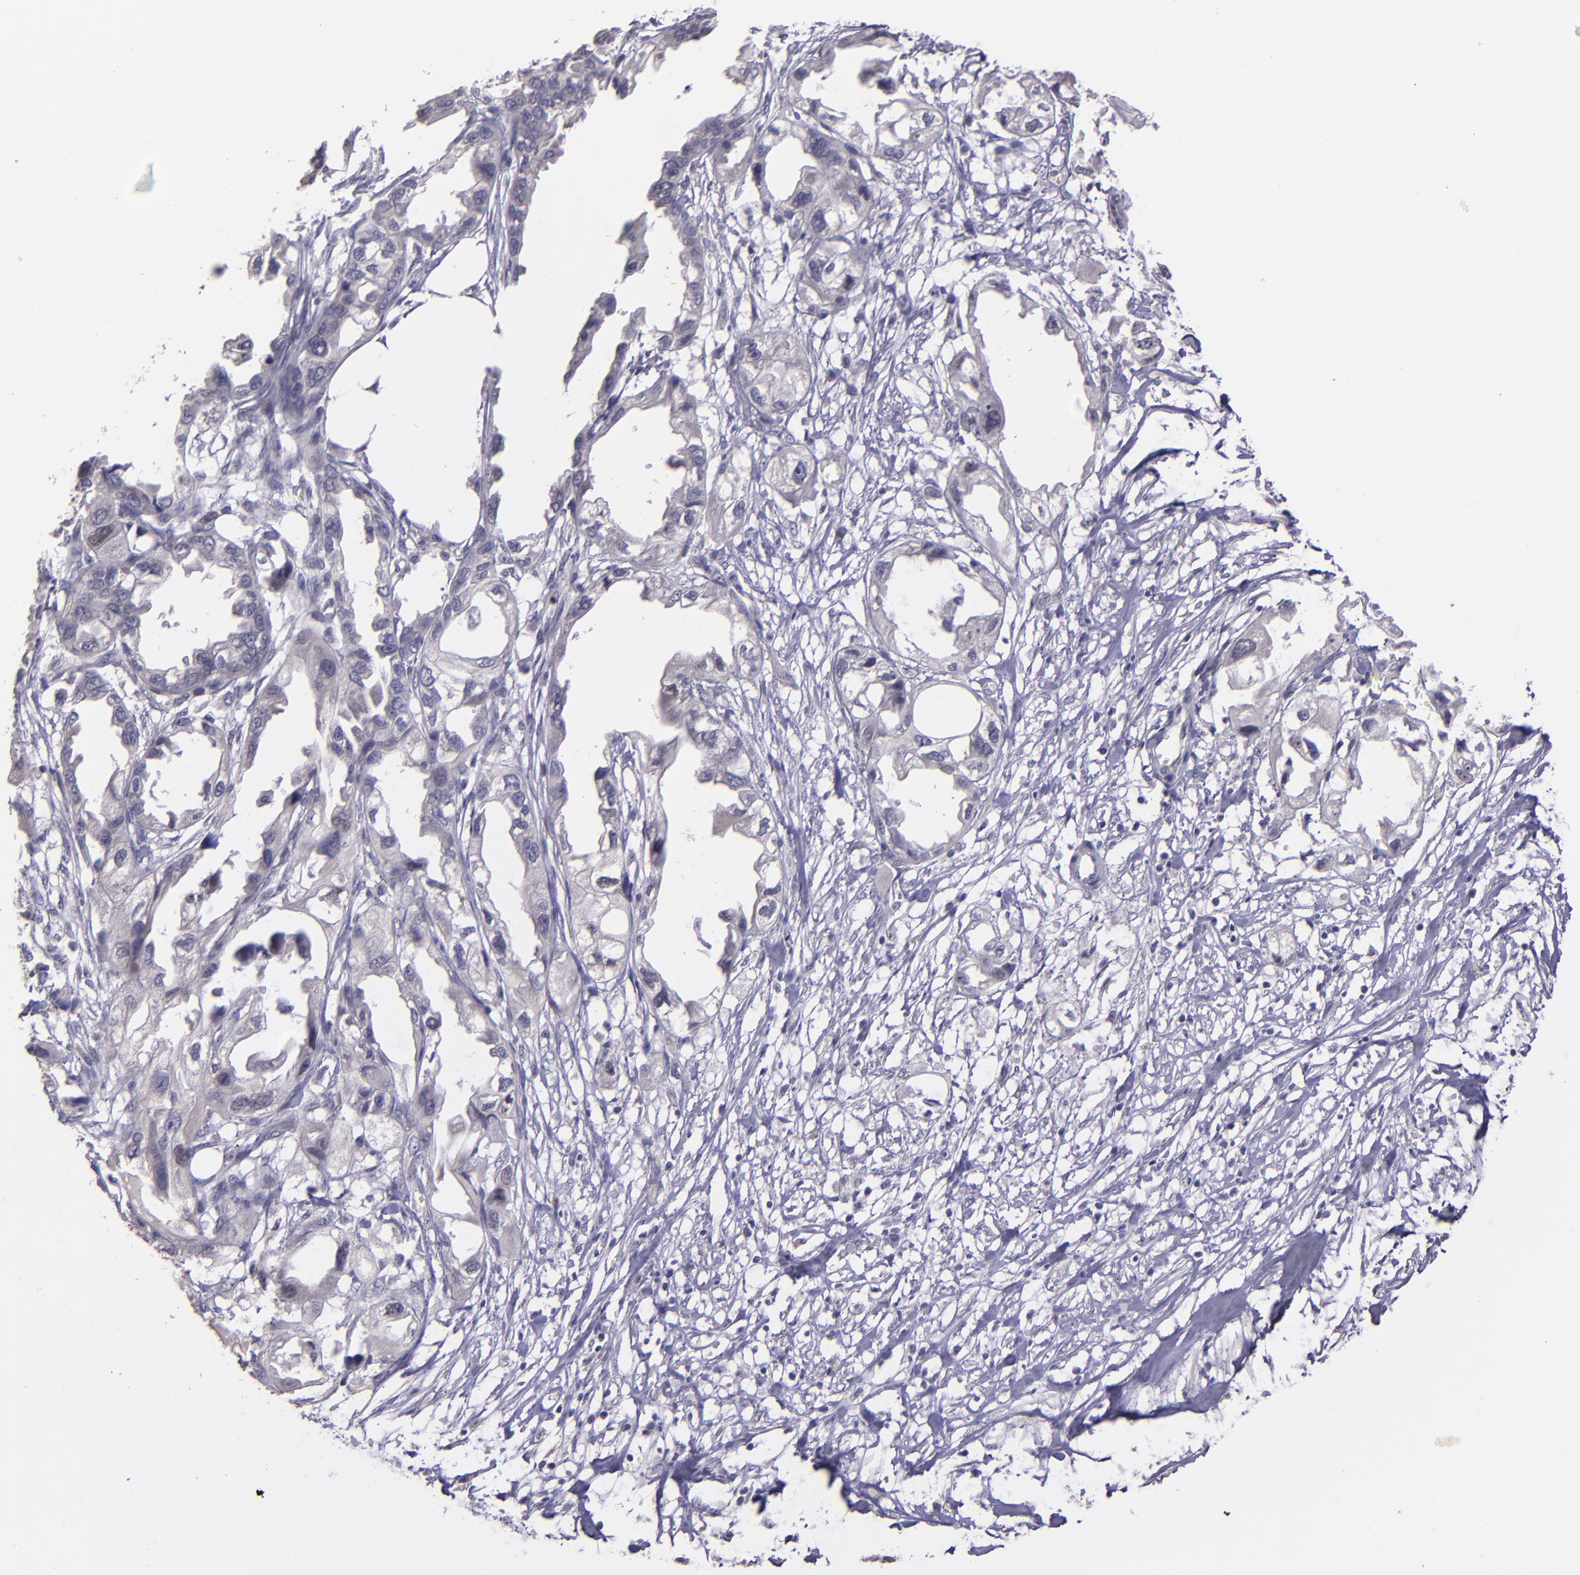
{"staining": {"intensity": "negative", "quantity": "none", "location": "none"}, "tissue": "endometrial cancer", "cell_type": "Tumor cells", "image_type": "cancer", "snomed": [{"axis": "morphology", "description": "Adenocarcinoma, NOS"}, {"axis": "topography", "description": "Endometrium"}], "caption": "The image reveals no significant staining in tumor cells of endometrial cancer.", "gene": "NUP62CL", "patient": {"sex": "female", "age": 67}}